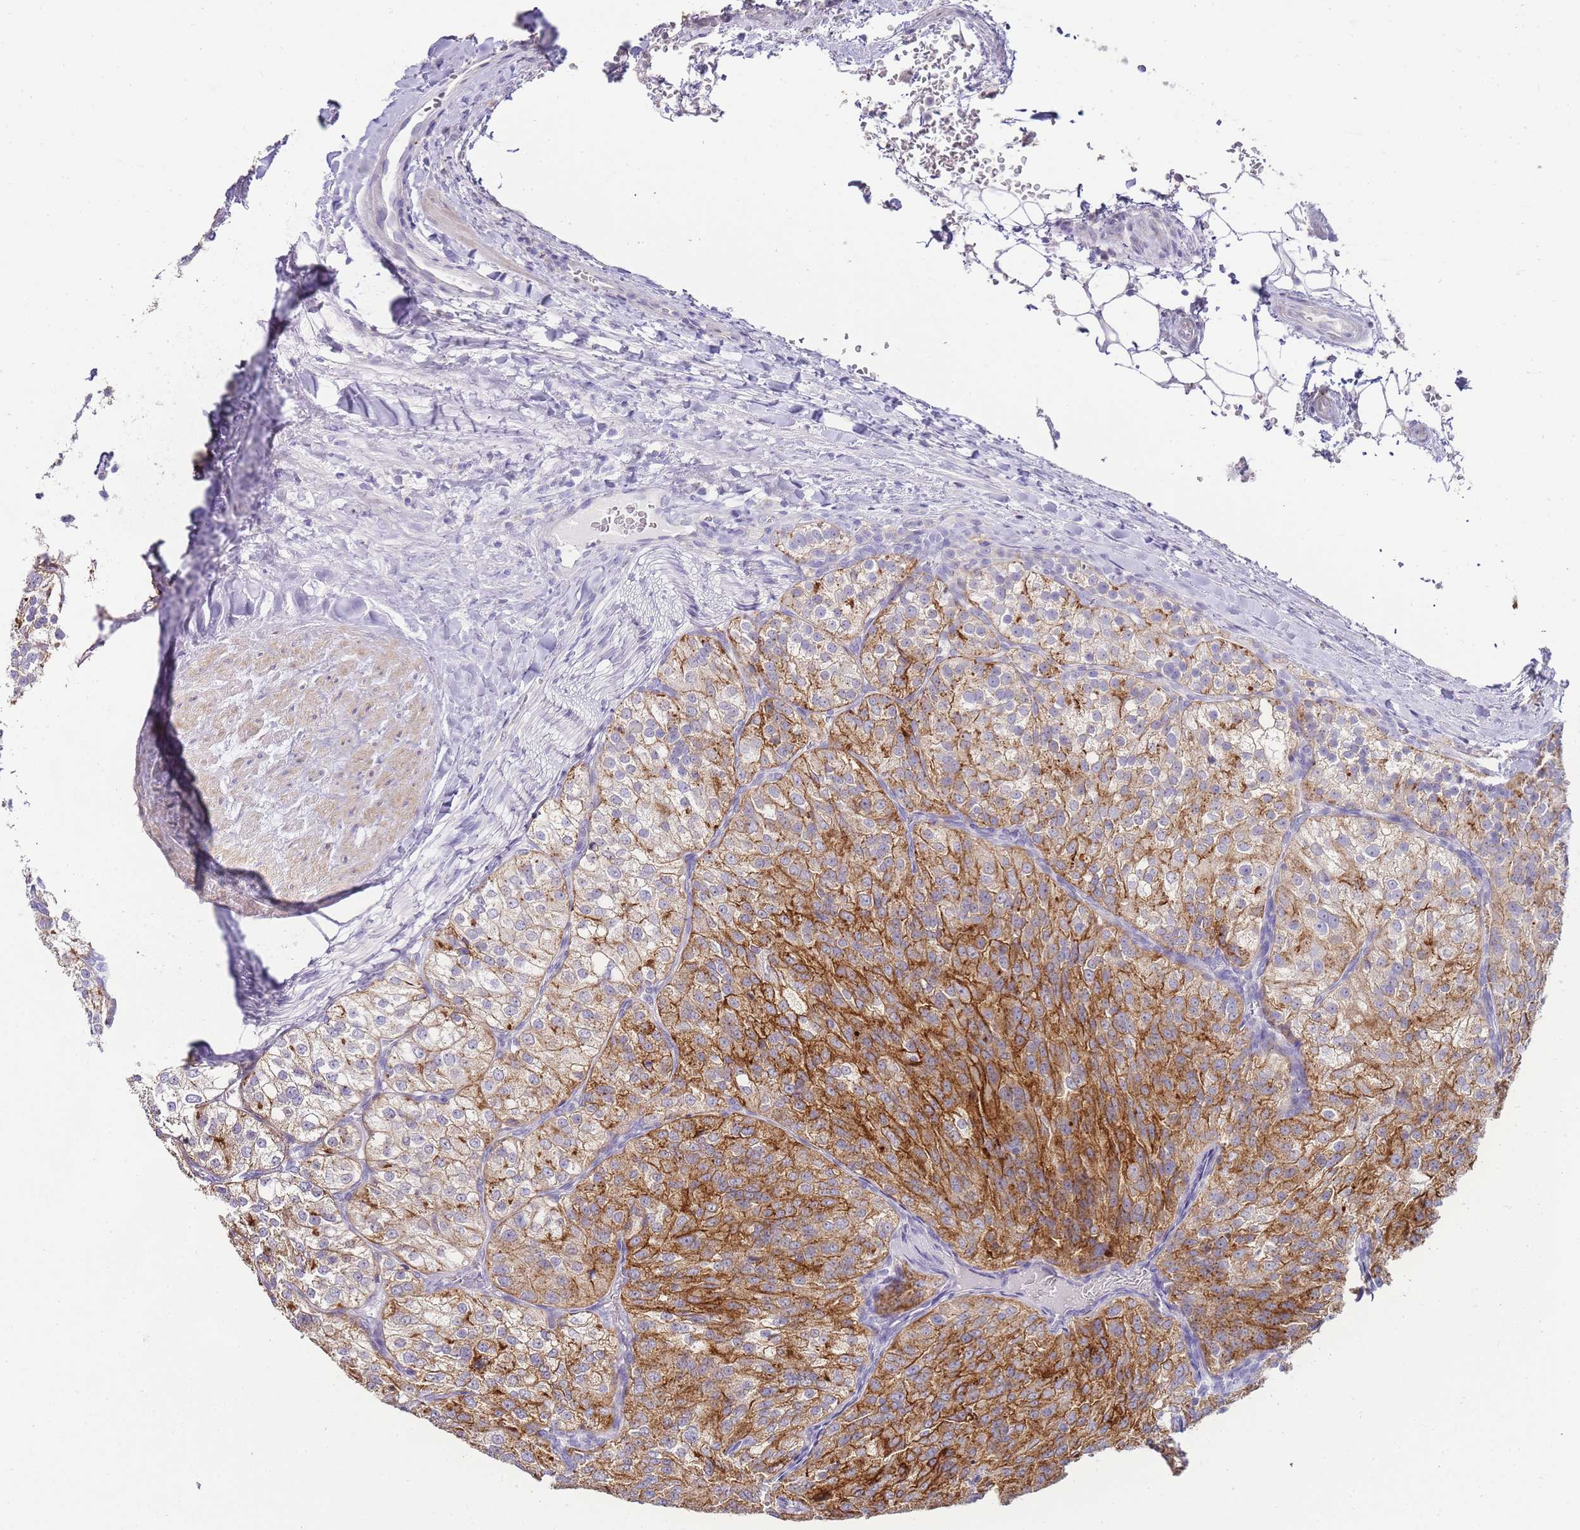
{"staining": {"intensity": "moderate", "quantity": ">75%", "location": "cytoplasmic/membranous"}, "tissue": "renal cancer", "cell_type": "Tumor cells", "image_type": "cancer", "snomed": [{"axis": "morphology", "description": "Adenocarcinoma, NOS"}, {"axis": "topography", "description": "Kidney"}], "caption": "Immunohistochemistry of human adenocarcinoma (renal) exhibits medium levels of moderate cytoplasmic/membranous positivity in approximately >75% of tumor cells. (brown staining indicates protein expression, while blue staining denotes nuclei).", "gene": "DPP4", "patient": {"sex": "female", "age": 63}}